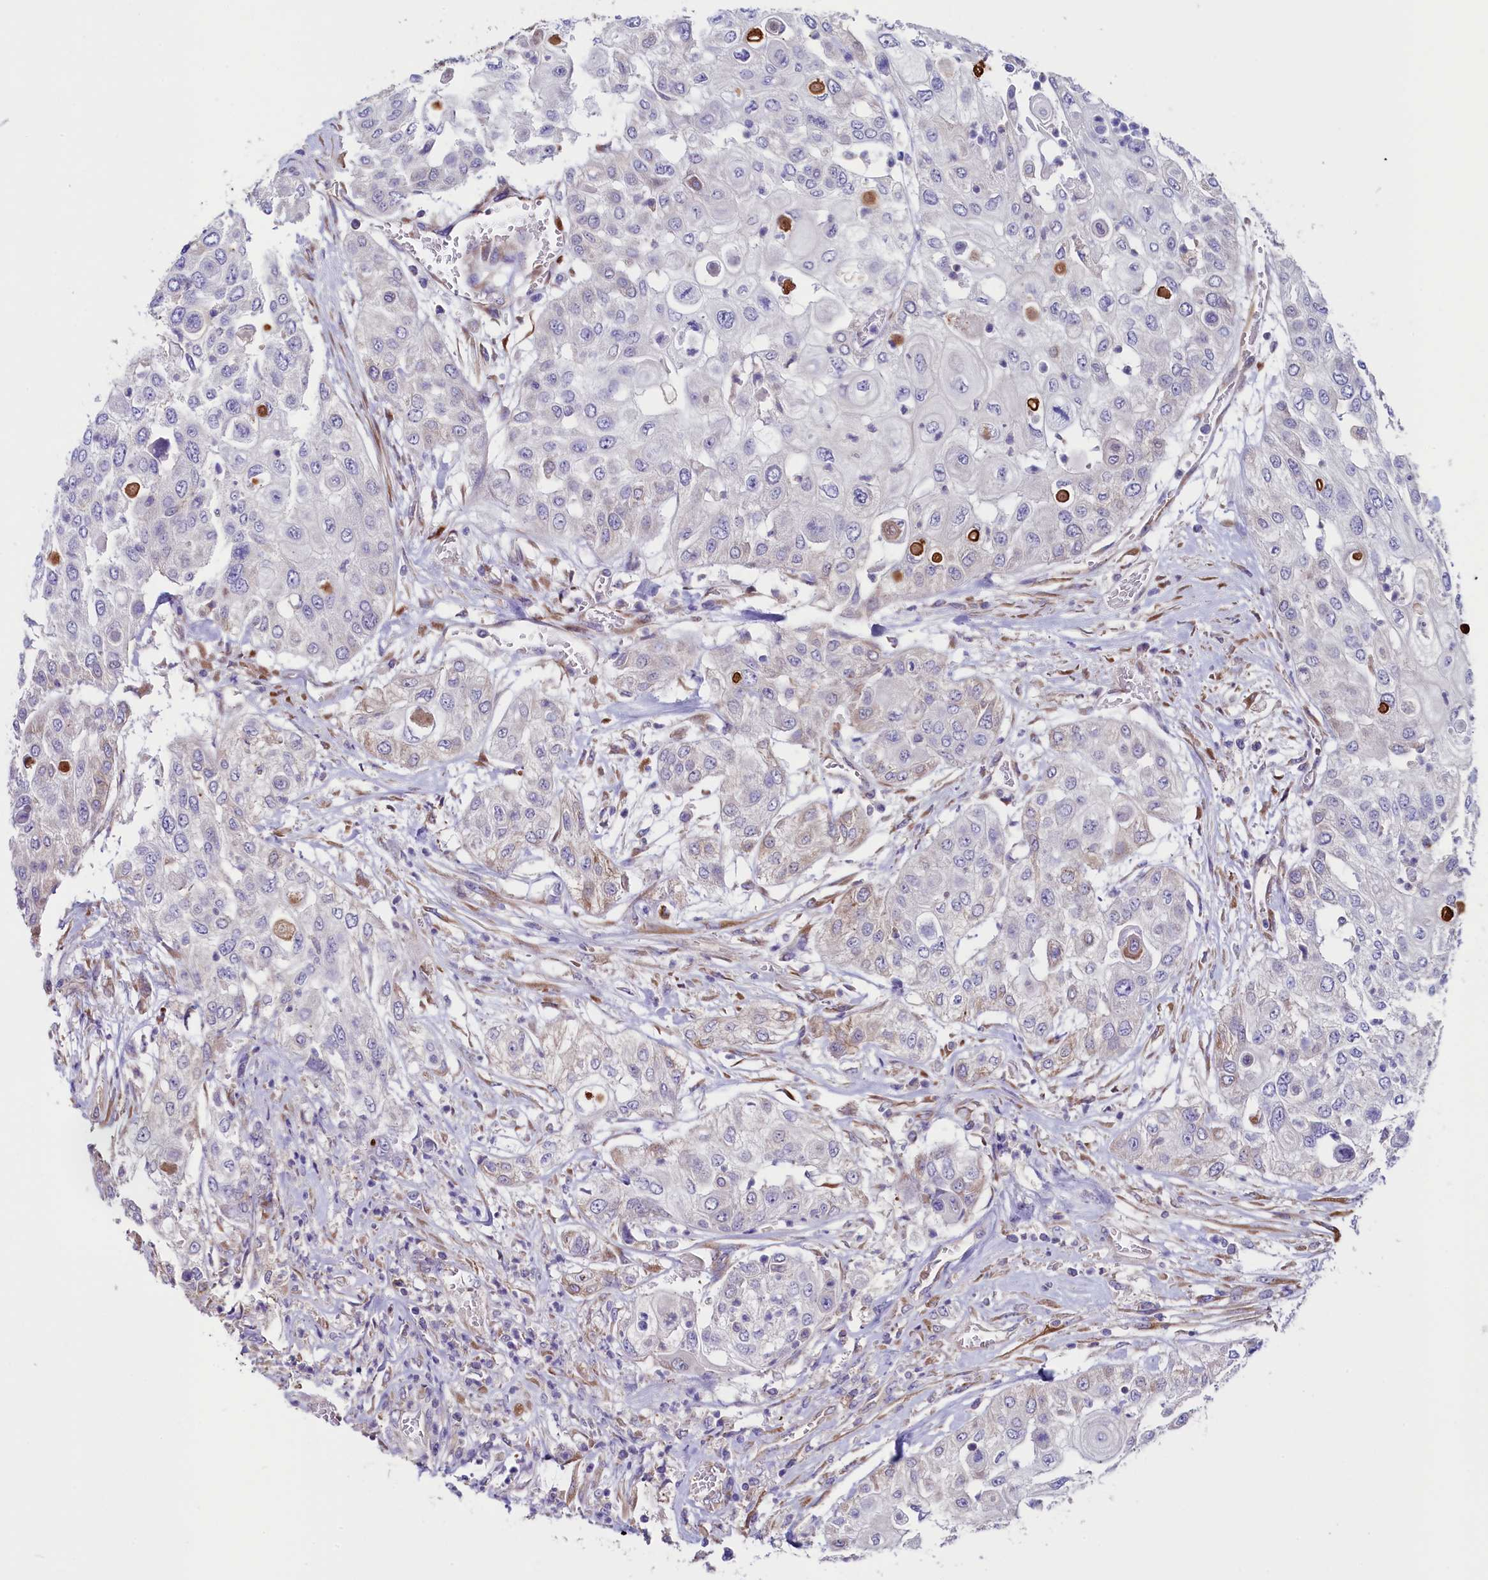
{"staining": {"intensity": "negative", "quantity": "none", "location": "none"}, "tissue": "urothelial cancer", "cell_type": "Tumor cells", "image_type": "cancer", "snomed": [{"axis": "morphology", "description": "Urothelial carcinoma, High grade"}, {"axis": "topography", "description": "Urinary bladder"}], "caption": "Tumor cells are negative for protein expression in human high-grade urothelial carcinoma.", "gene": "GPR108", "patient": {"sex": "female", "age": 79}}